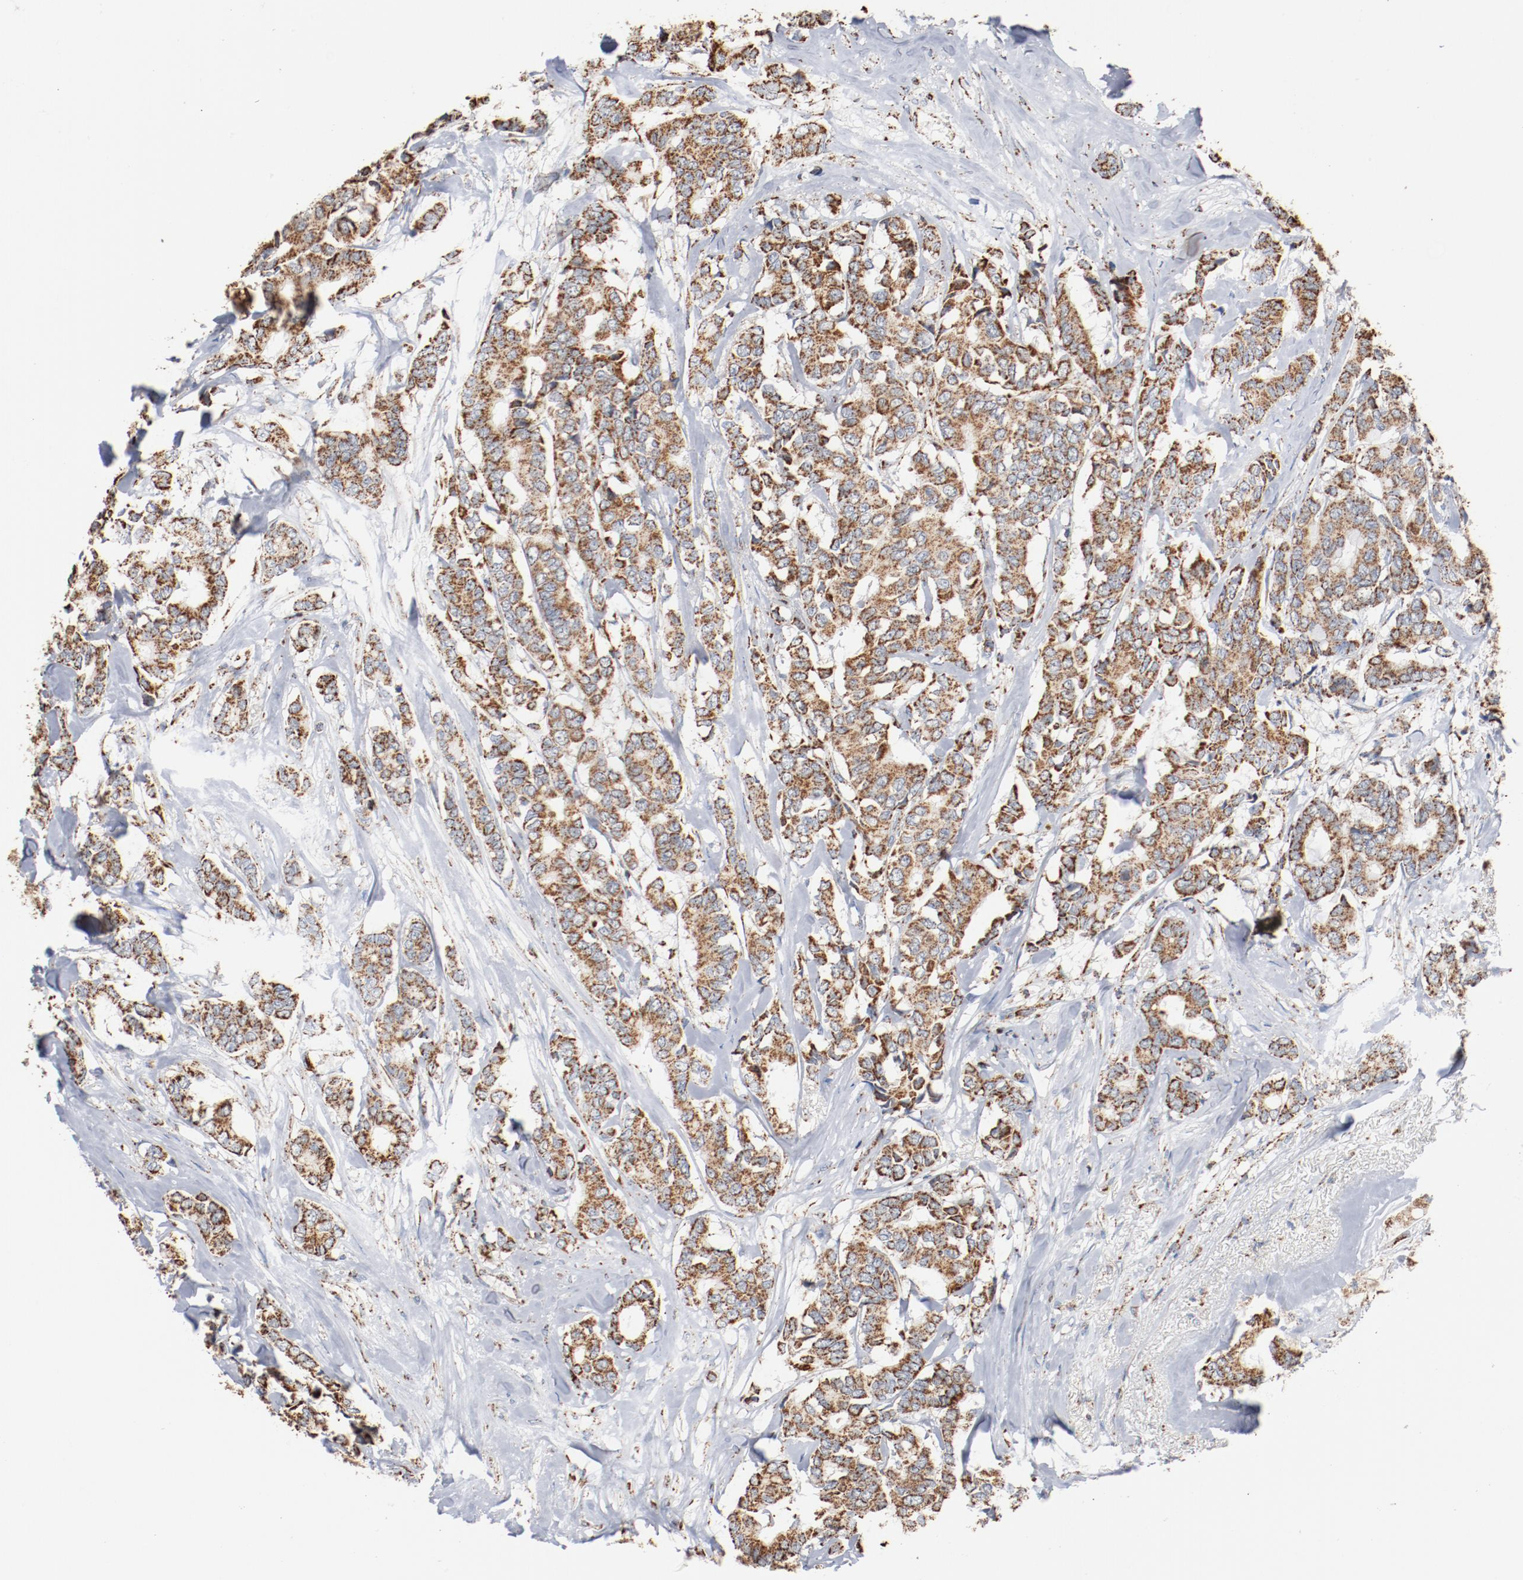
{"staining": {"intensity": "moderate", "quantity": ">75%", "location": "cytoplasmic/membranous"}, "tissue": "breast cancer", "cell_type": "Tumor cells", "image_type": "cancer", "snomed": [{"axis": "morphology", "description": "Duct carcinoma"}, {"axis": "topography", "description": "Breast"}], "caption": "This image displays breast cancer (intraductal carcinoma) stained with IHC to label a protein in brown. The cytoplasmic/membranous of tumor cells show moderate positivity for the protein. Nuclei are counter-stained blue.", "gene": "NDUFS4", "patient": {"sex": "female", "age": 87}}